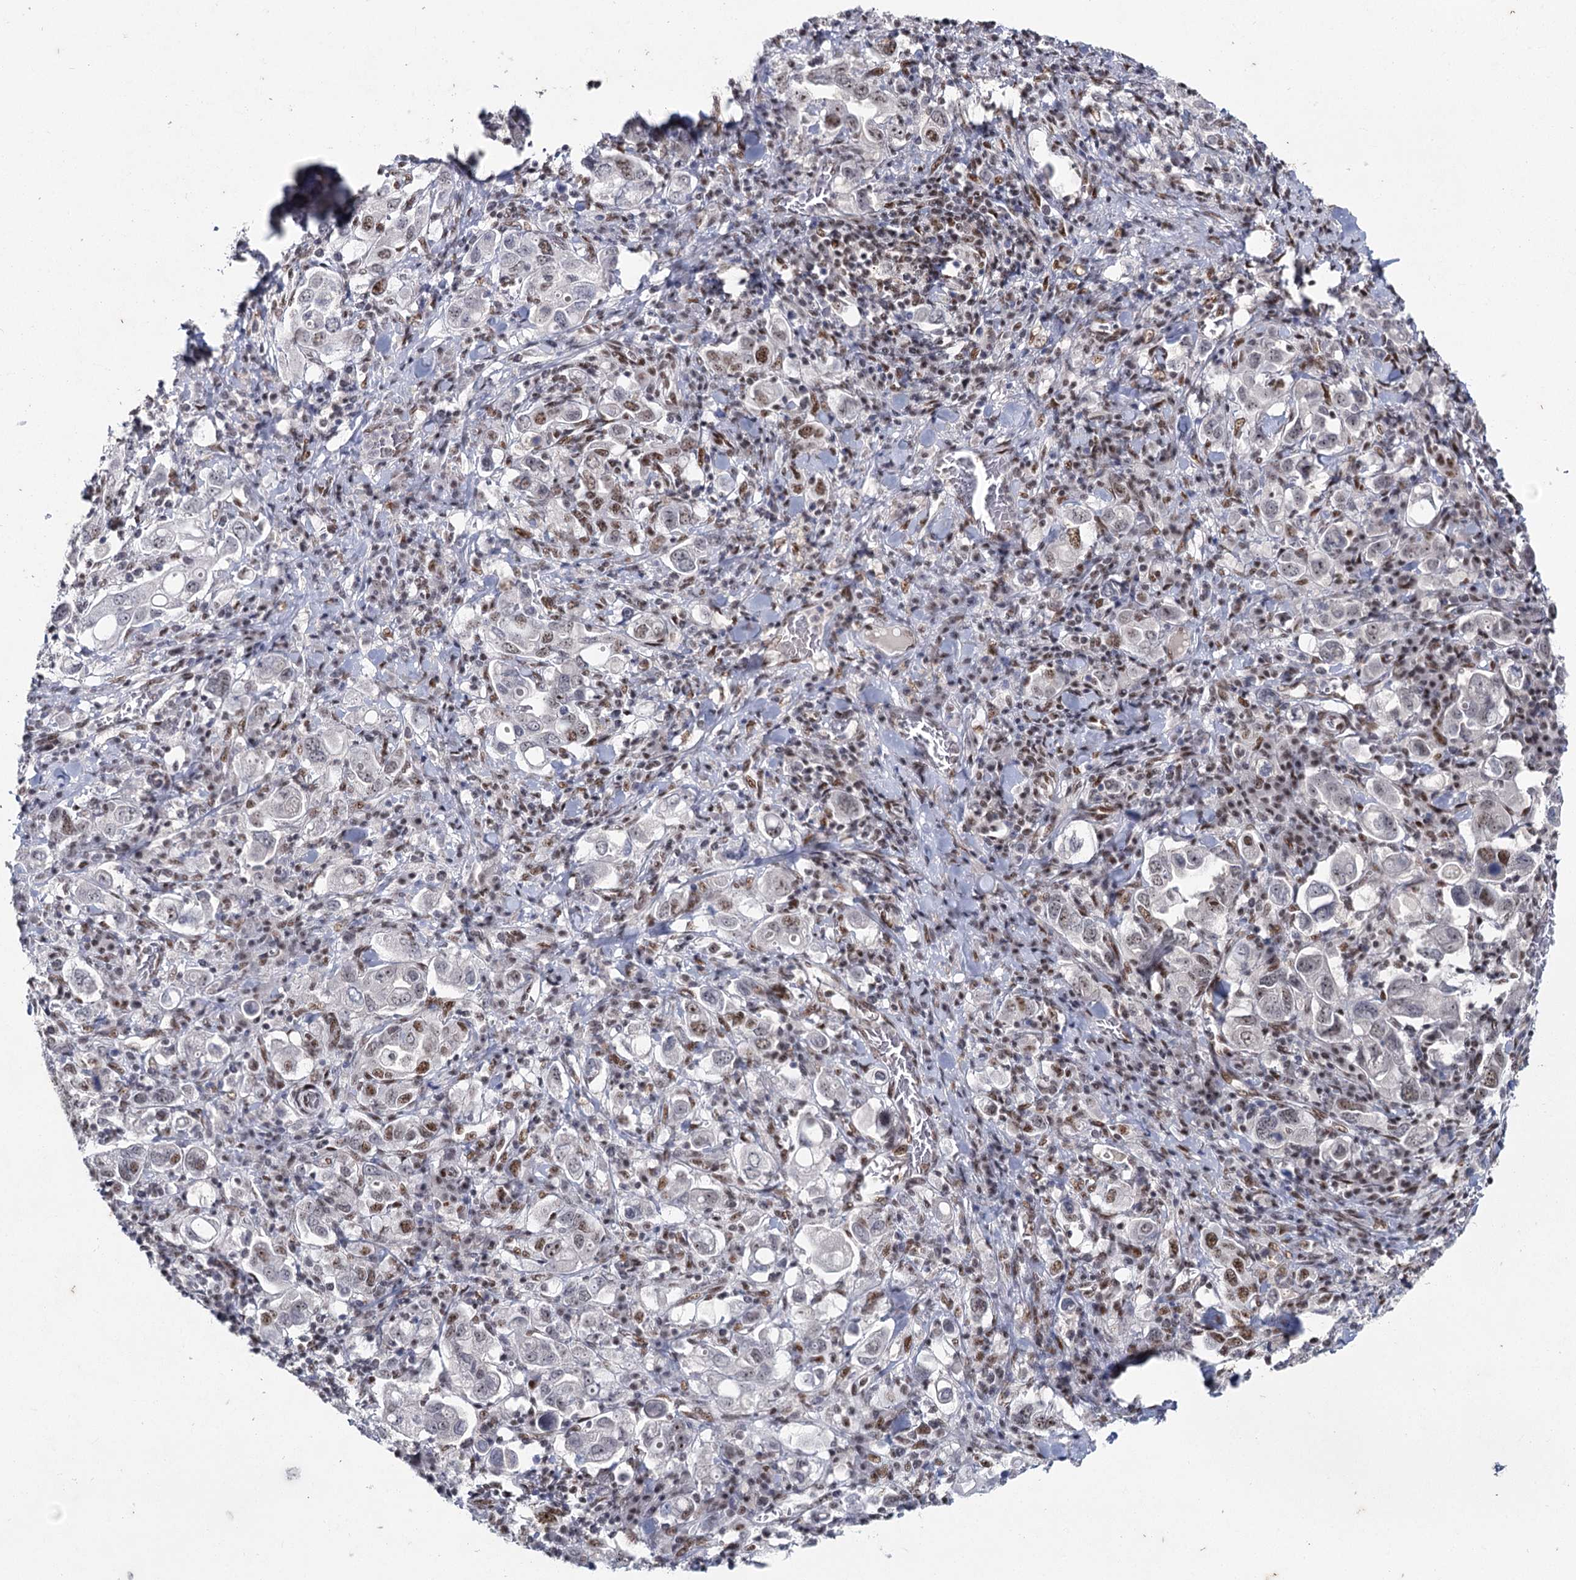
{"staining": {"intensity": "moderate", "quantity": "25%-75%", "location": "nuclear"}, "tissue": "stomach cancer", "cell_type": "Tumor cells", "image_type": "cancer", "snomed": [{"axis": "morphology", "description": "Adenocarcinoma, NOS"}, {"axis": "topography", "description": "Stomach, upper"}], "caption": "Protein expression analysis of human stomach cancer reveals moderate nuclear staining in approximately 25%-75% of tumor cells. (Brightfield microscopy of DAB IHC at high magnification).", "gene": "SCAF8", "patient": {"sex": "male", "age": 62}}